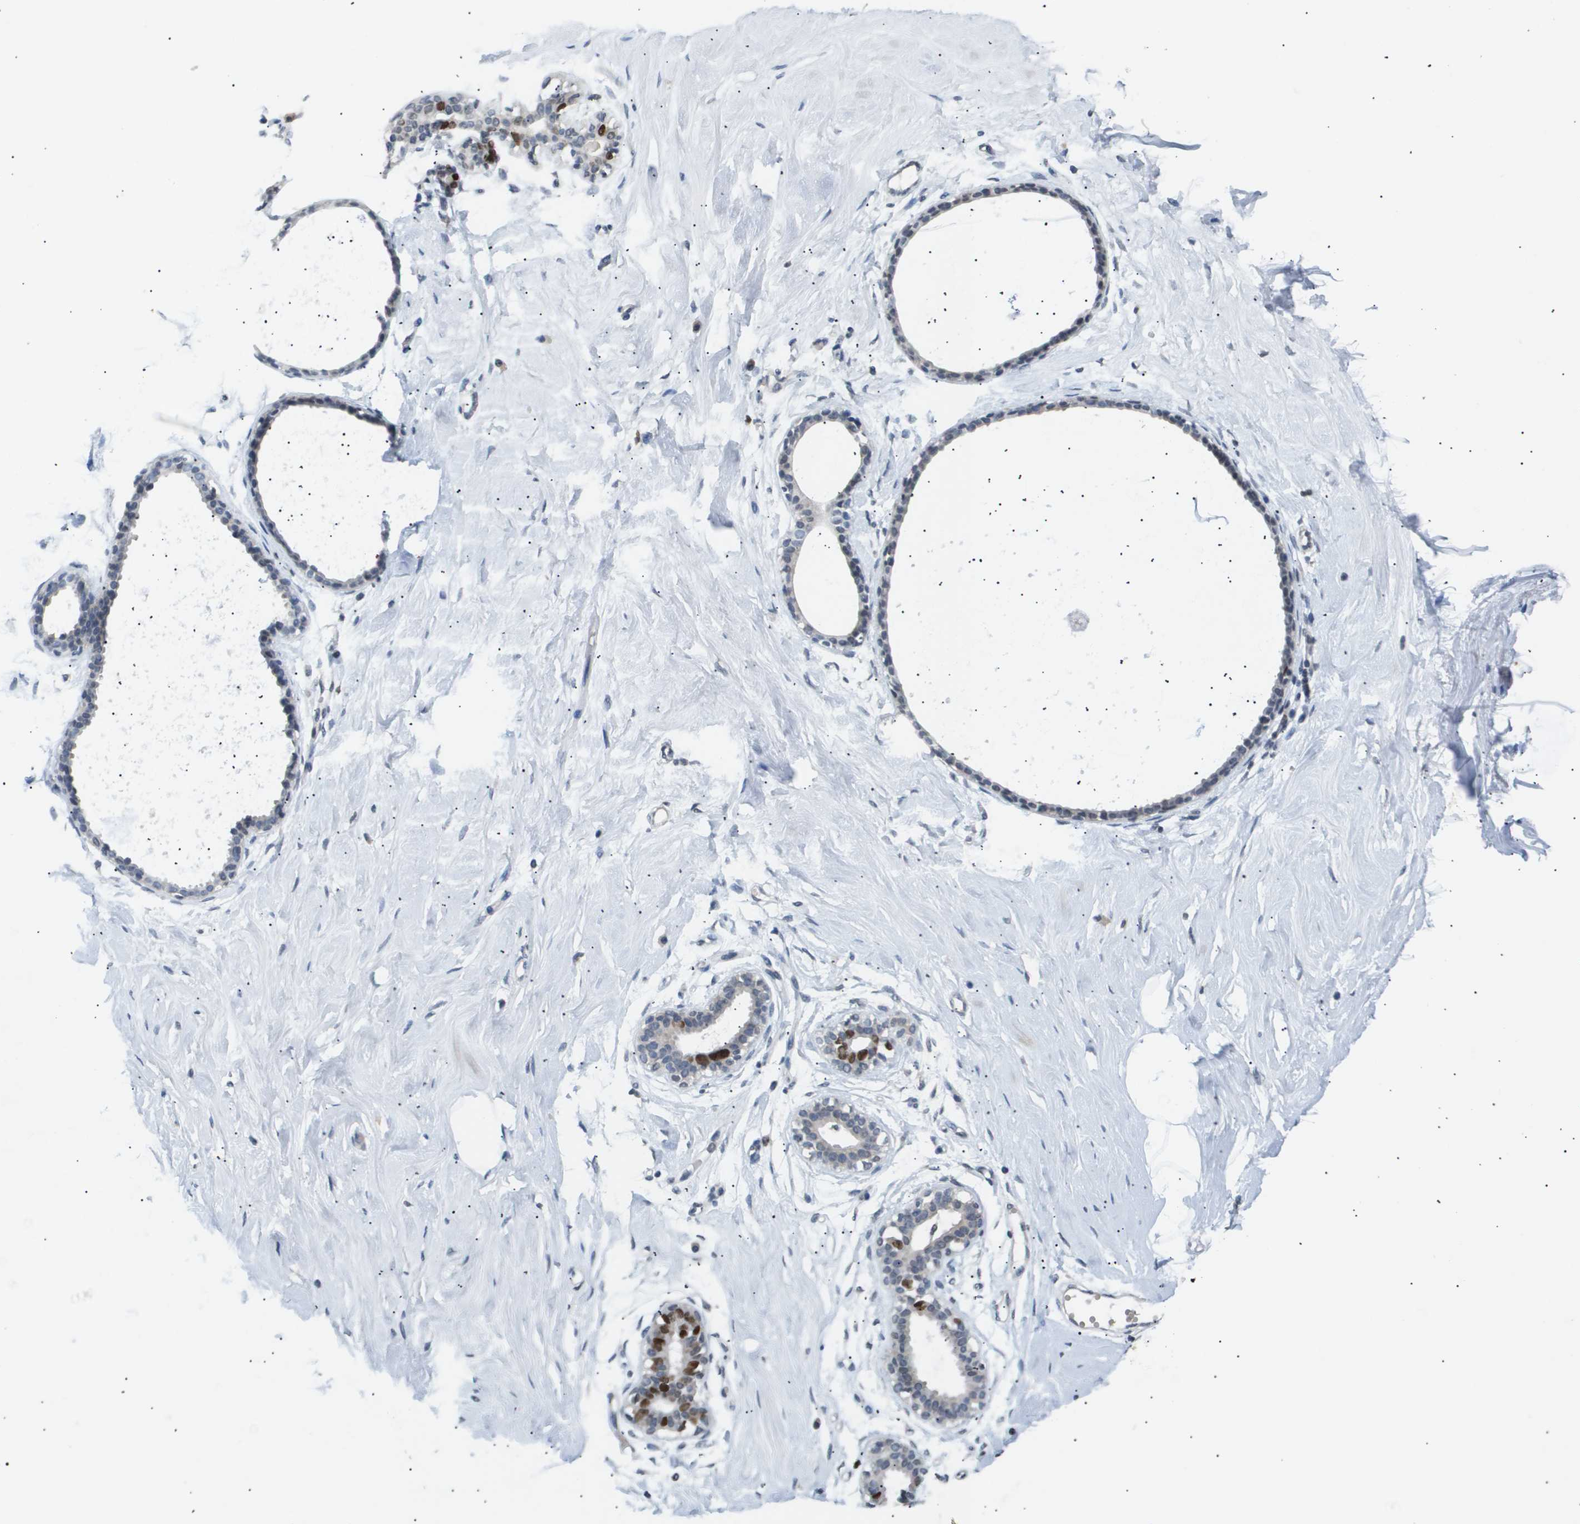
{"staining": {"intensity": "negative", "quantity": "none", "location": "none"}, "tissue": "breast", "cell_type": "Adipocytes", "image_type": "normal", "snomed": [{"axis": "morphology", "description": "Normal tissue, NOS"}, {"axis": "topography", "description": "Breast"}], "caption": "Immunohistochemistry (IHC) photomicrograph of unremarkable breast: breast stained with DAB reveals no significant protein staining in adipocytes. (Stains: DAB immunohistochemistry with hematoxylin counter stain, Microscopy: brightfield microscopy at high magnification).", "gene": "ANAPC2", "patient": {"sex": "female", "age": 23}}